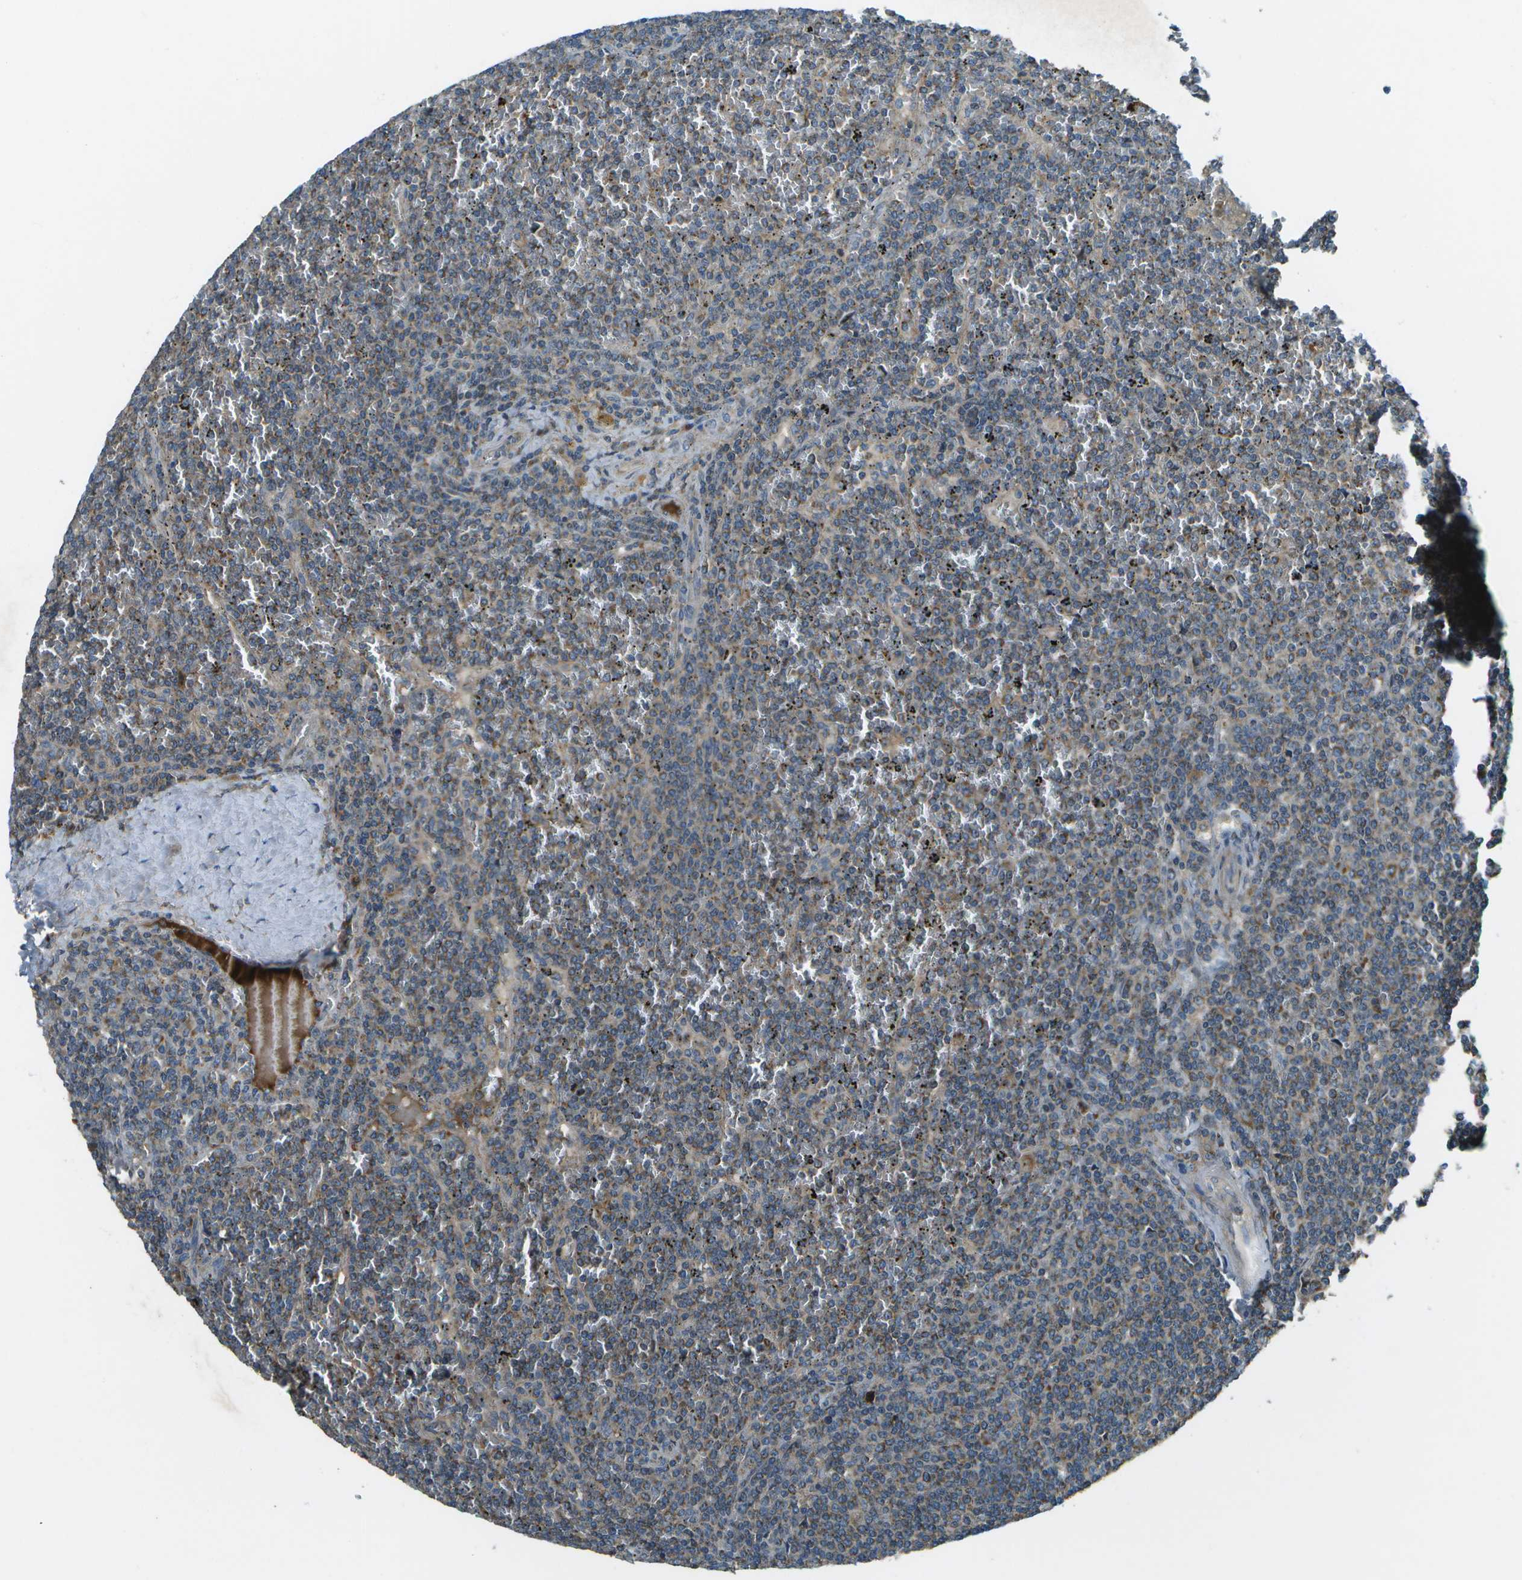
{"staining": {"intensity": "moderate", "quantity": "25%-75%", "location": "cytoplasmic/membranous"}, "tissue": "lymphoma", "cell_type": "Tumor cells", "image_type": "cancer", "snomed": [{"axis": "morphology", "description": "Malignant lymphoma, non-Hodgkin's type, Low grade"}, {"axis": "topography", "description": "Spleen"}], "caption": "A histopathology image of human lymphoma stained for a protein displays moderate cytoplasmic/membranous brown staining in tumor cells. (IHC, brightfield microscopy, high magnification).", "gene": "PXYLP1", "patient": {"sex": "female", "age": 19}}